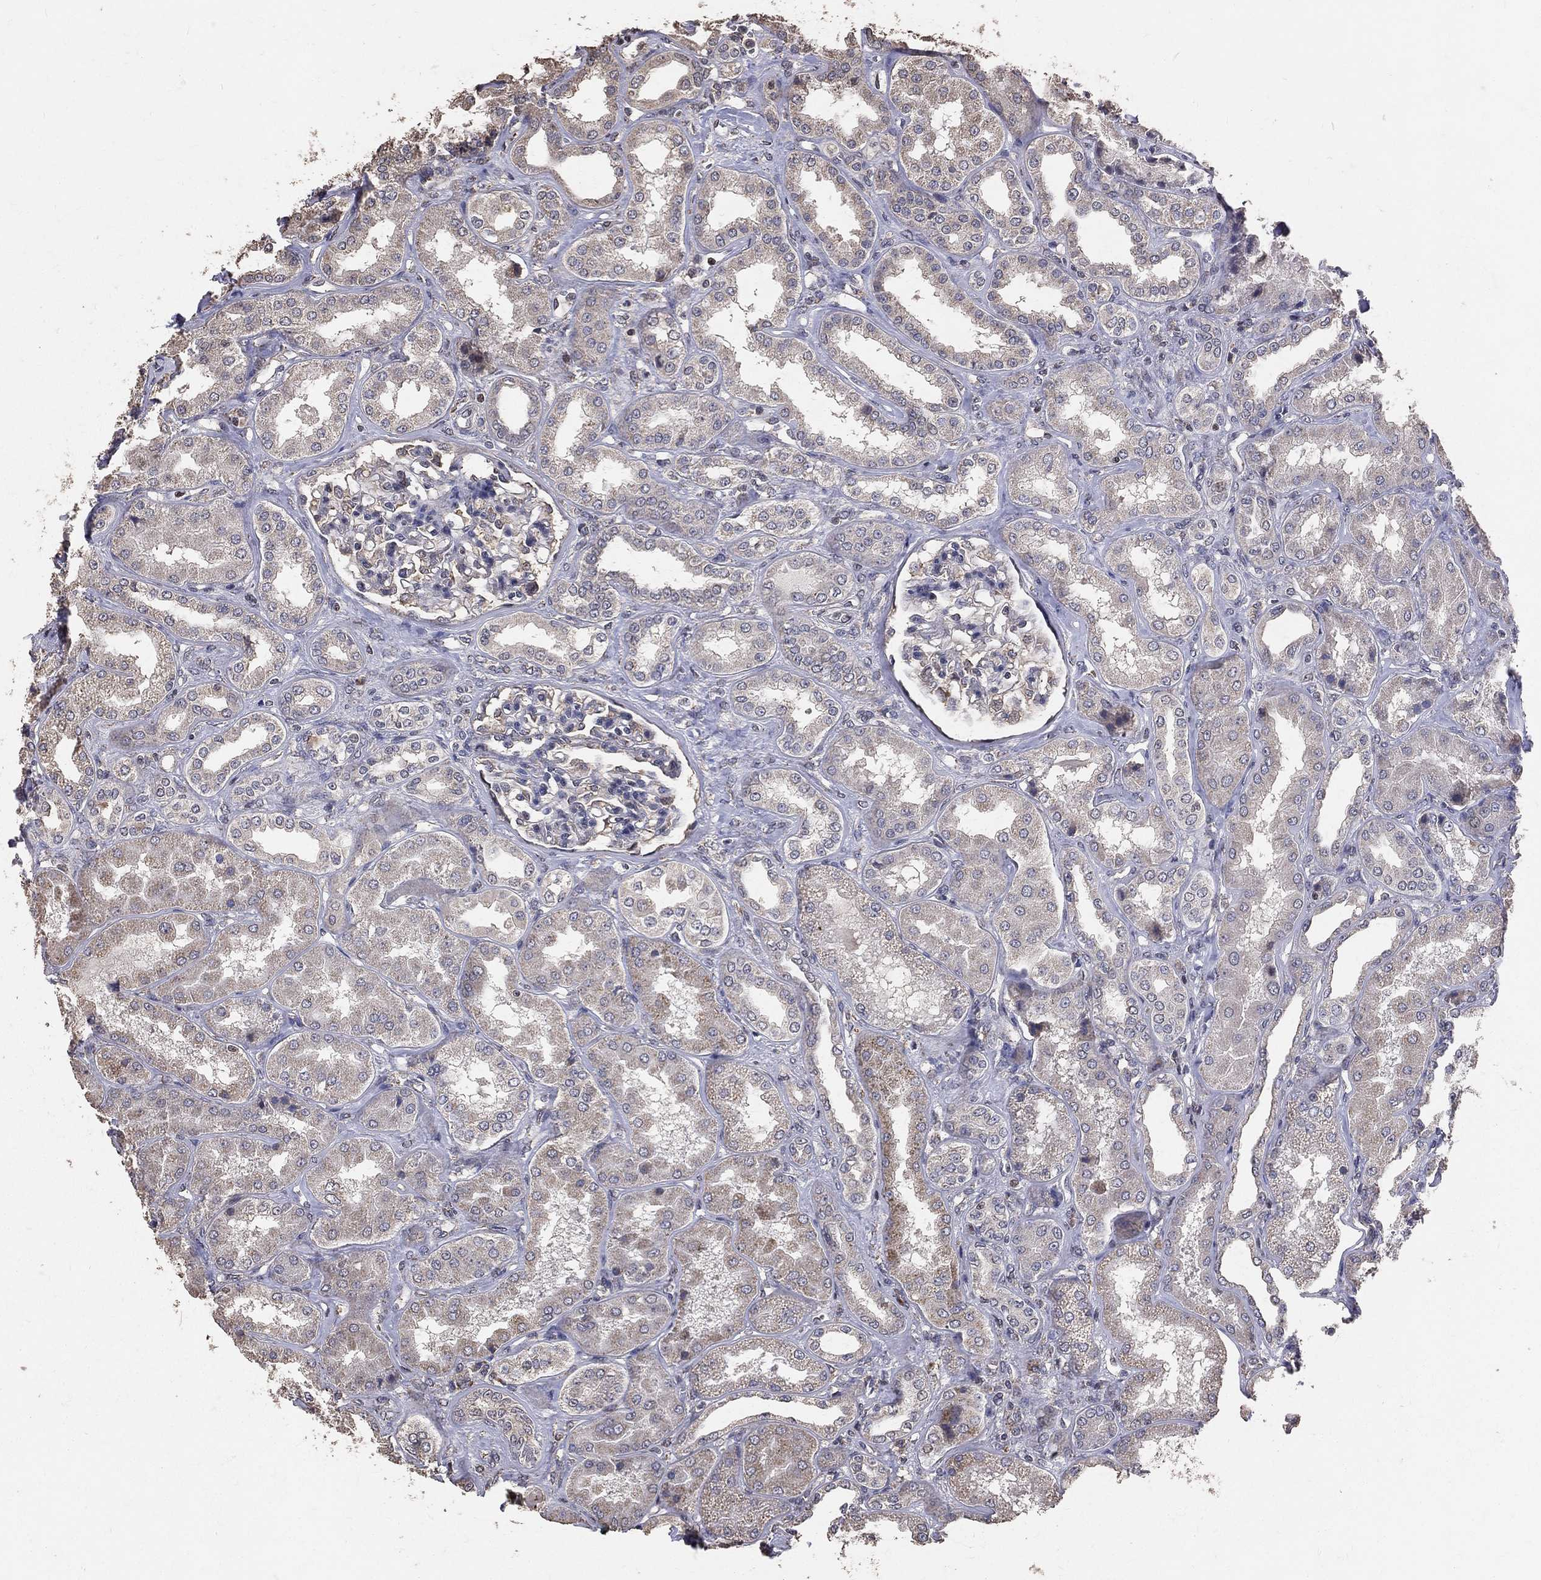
{"staining": {"intensity": "negative", "quantity": "none", "location": "none"}, "tissue": "kidney", "cell_type": "Cells in glomeruli", "image_type": "normal", "snomed": [{"axis": "morphology", "description": "Normal tissue, NOS"}, {"axis": "topography", "description": "Kidney"}], "caption": "IHC micrograph of normal human kidney stained for a protein (brown), which exhibits no staining in cells in glomeruli. (DAB (3,3'-diaminobenzidine) immunohistochemistry (IHC) with hematoxylin counter stain).", "gene": "LY6K", "patient": {"sex": "female", "age": 56}}